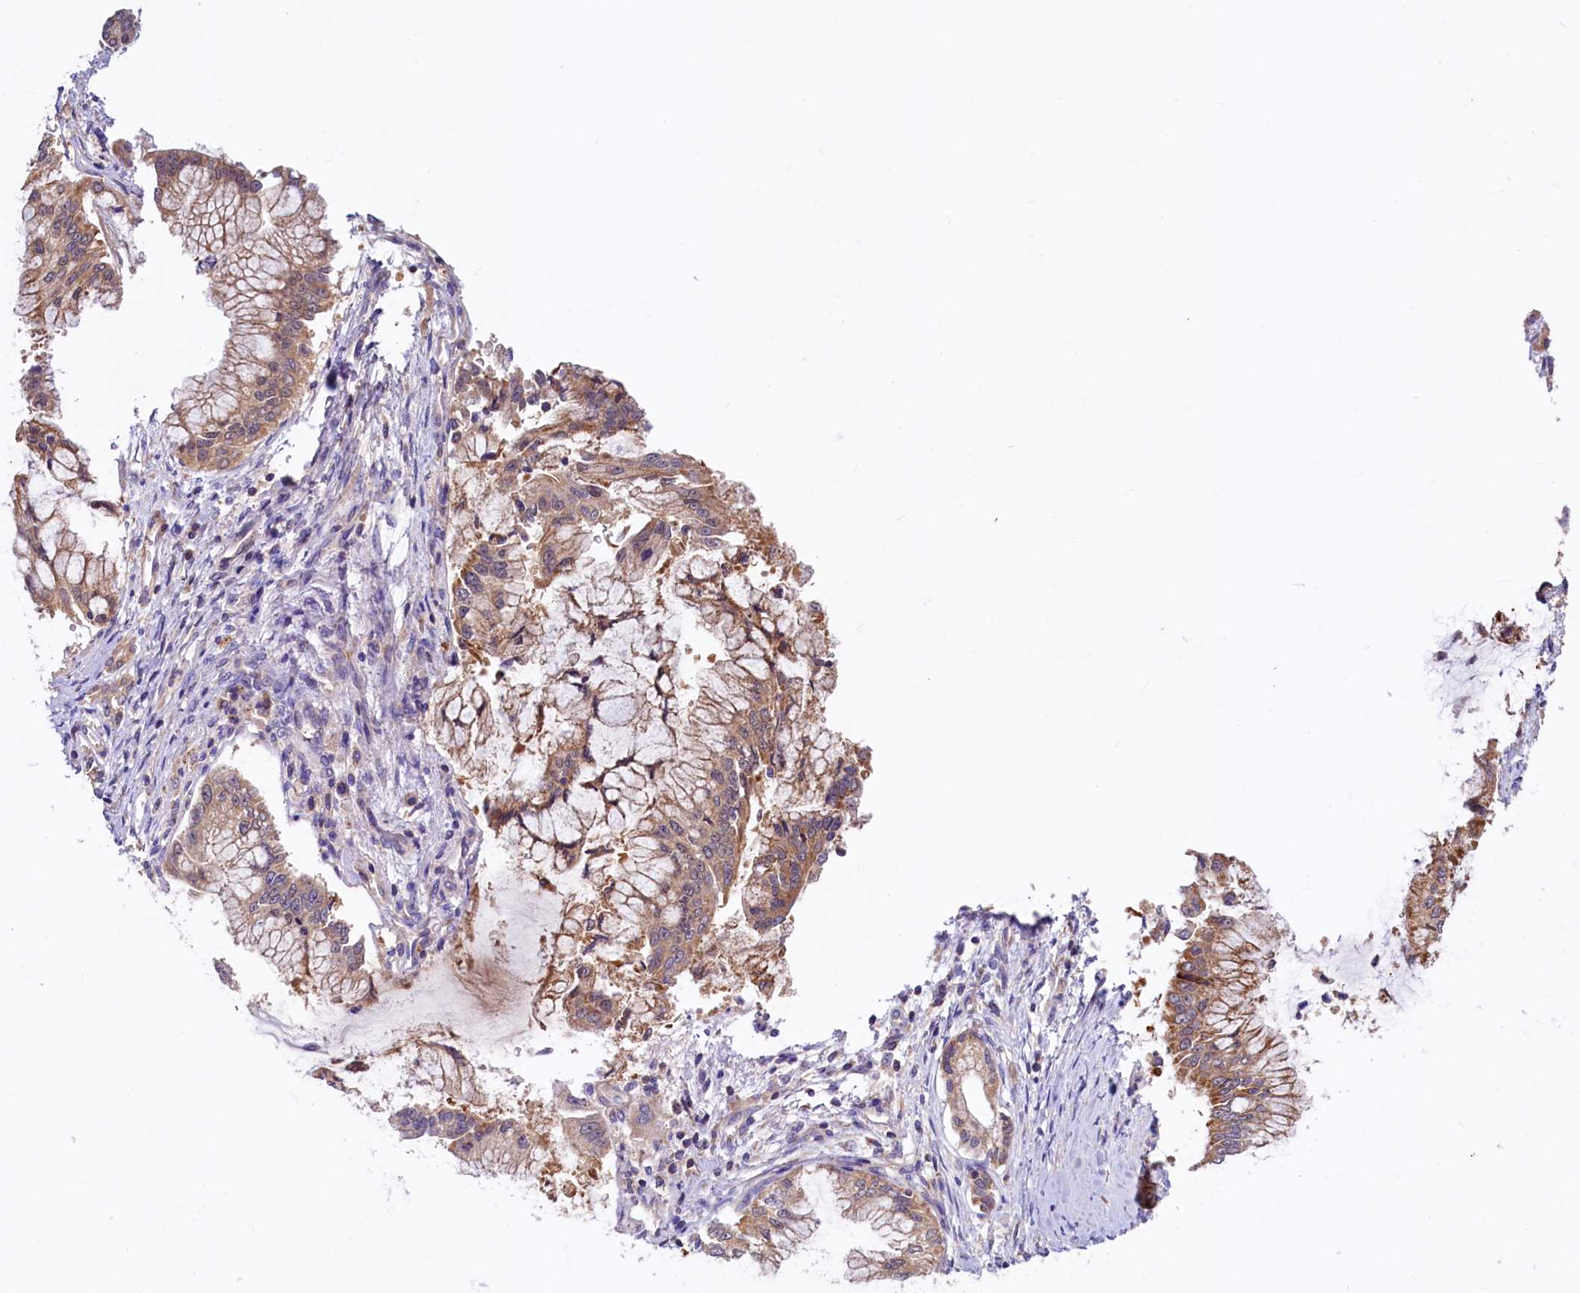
{"staining": {"intensity": "moderate", "quantity": ">75%", "location": "cytoplasmic/membranous"}, "tissue": "pancreatic cancer", "cell_type": "Tumor cells", "image_type": "cancer", "snomed": [{"axis": "morphology", "description": "Adenocarcinoma, NOS"}, {"axis": "topography", "description": "Pancreas"}], "caption": "Human pancreatic adenocarcinoma stained with a protein marker reveals moderate staining in tumor cells.", "gene": "CIAO3", "patient": {"sex": "male", "age": 46}}